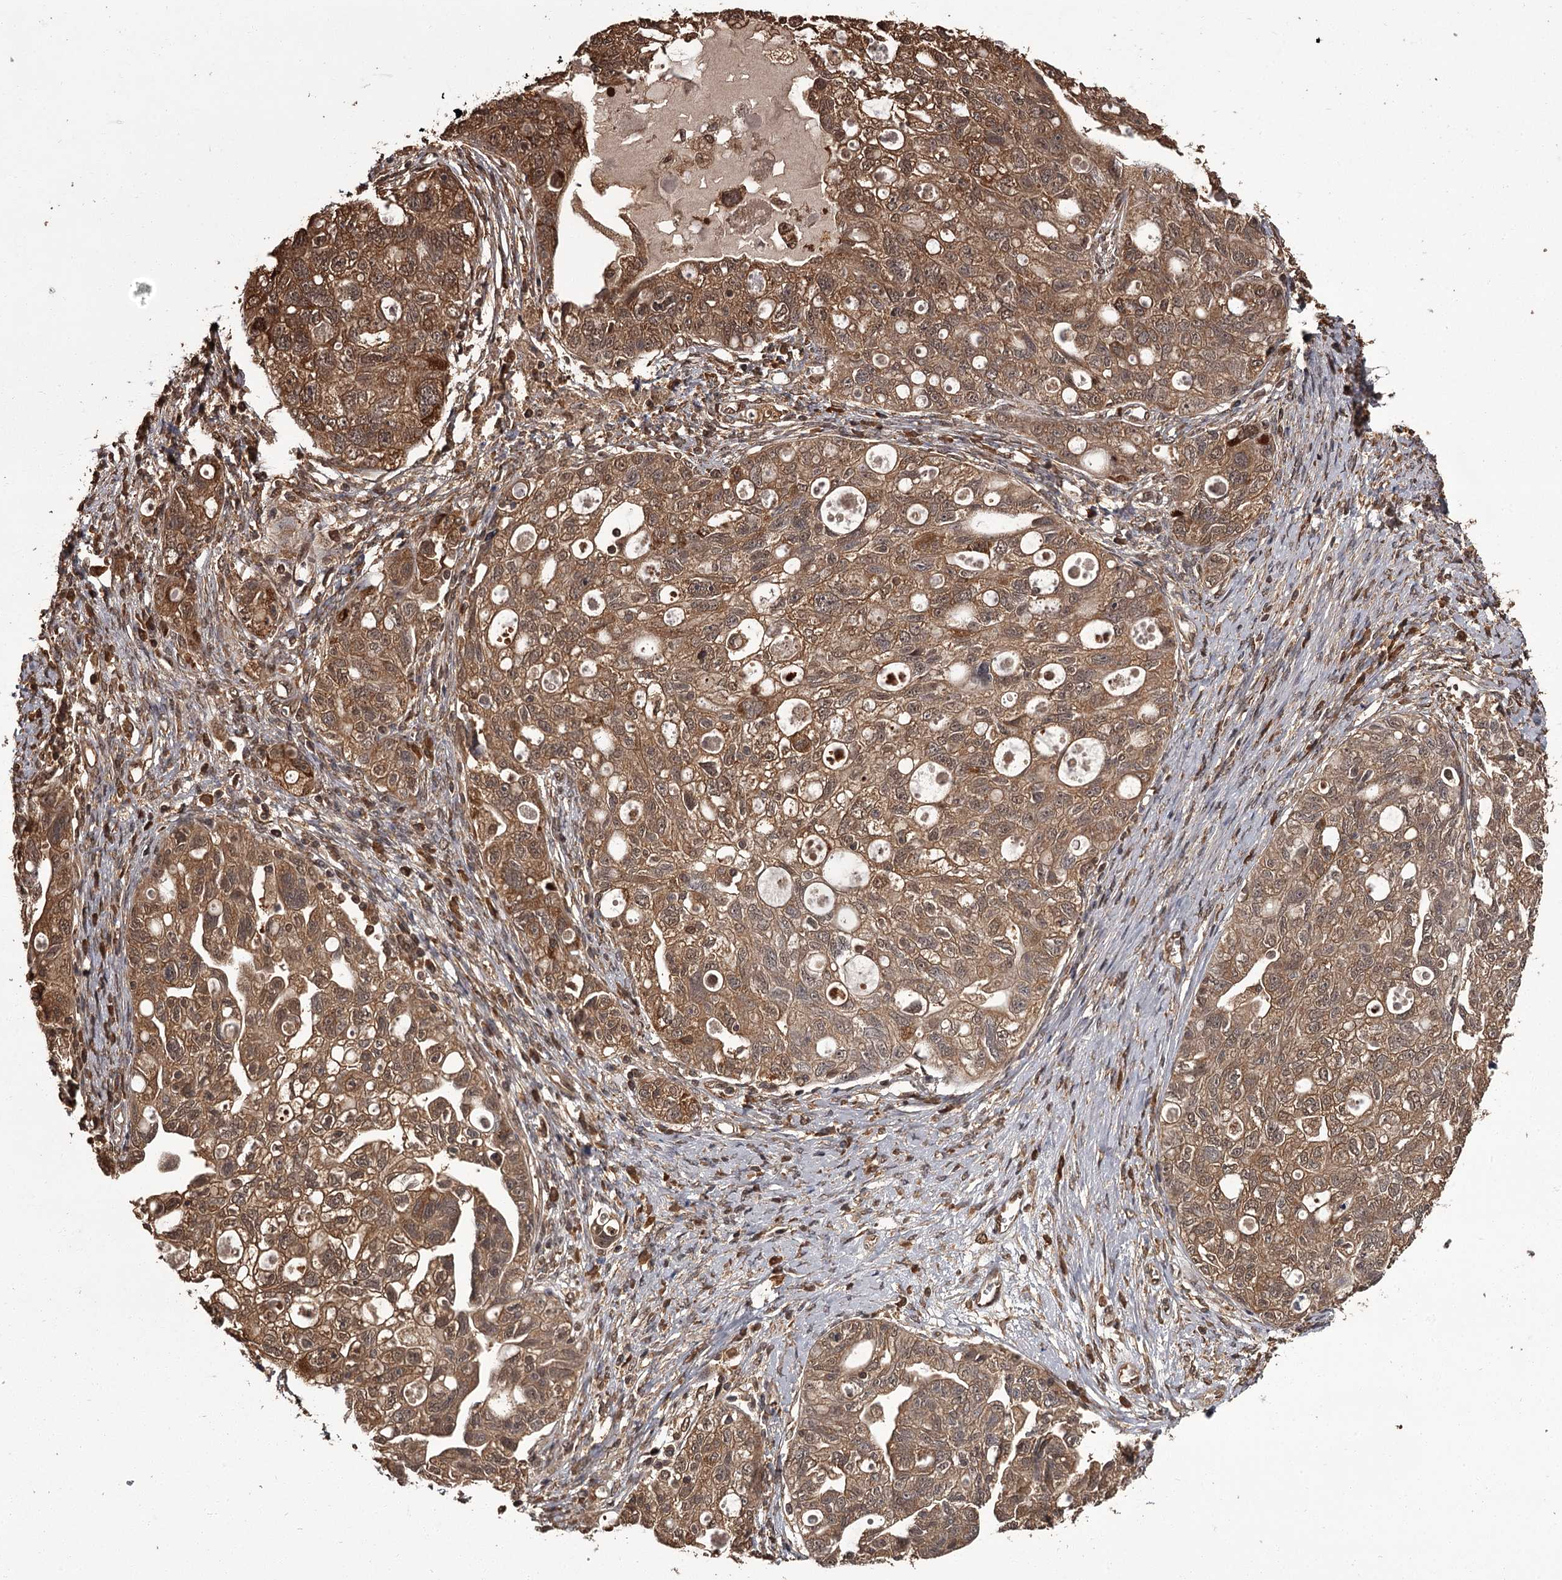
{"staining": {"intensity": "moderate", "quantity": ">75%", "location": "cytoplasmic/membranous,nuclear"}, "tissue": "ovarian cancer", "cell_type": "Tumor cells", "image_type": "cancer", "snomed": [{"axis": "morphology", "description": "Carcinoma, NOS"}, {"axis": "morphology", "description": "Cystadenocarcinoma, serous, NOS"}, {"axis": "topography", "description": "Ovary"}], "caption": "Ovarian cancer stained with DAB (3,3'-diaminobenzidine) immunohistochemistry demonstrates medium levels of moderate cytoplasmic/membranous and nuclear positivity in about >75% of tumor cells.", "gene": "NPRL2", "patient": {"sex": "female", "age": 69}}